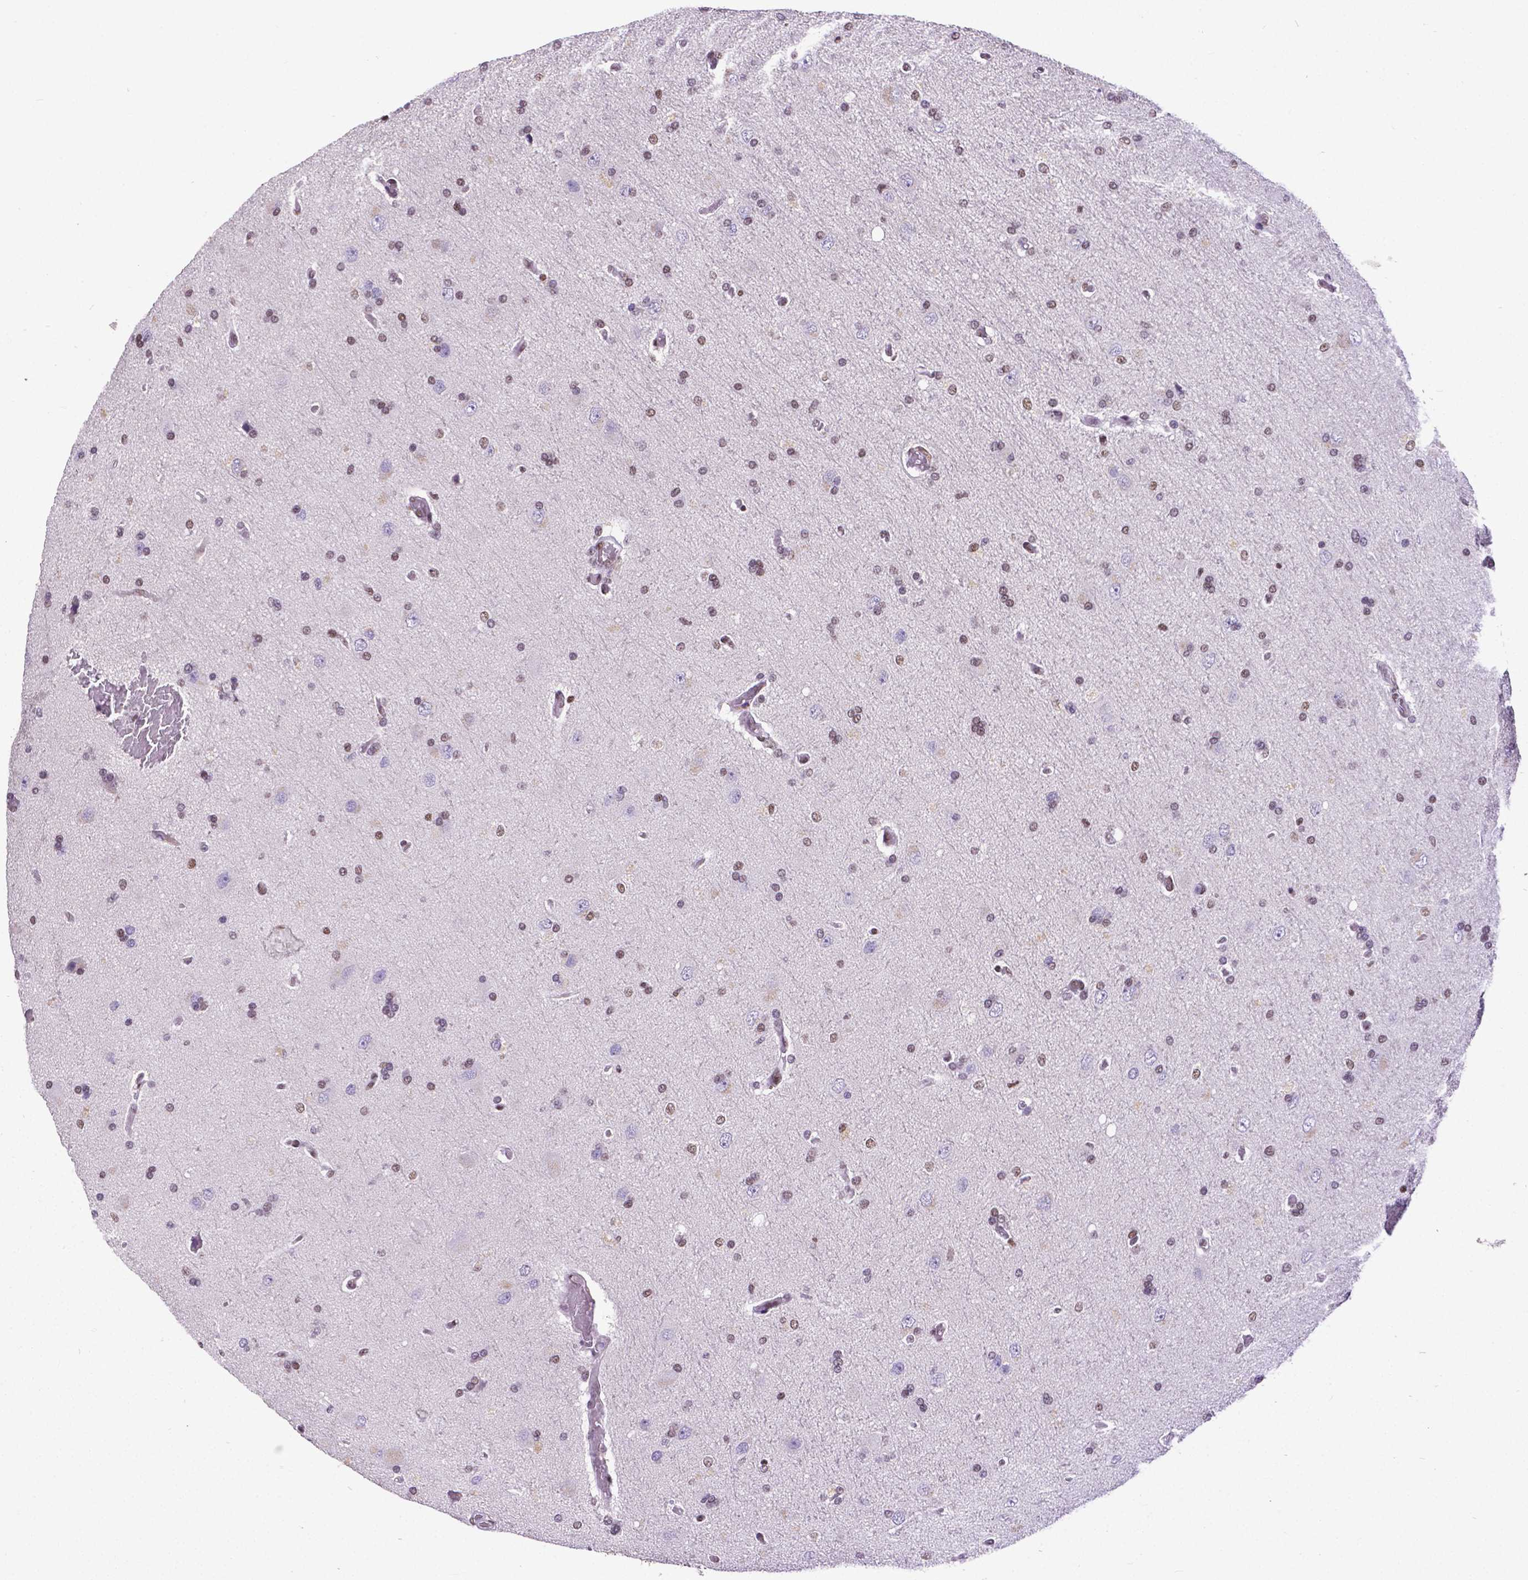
{"staining": {"intensity": "moderate", "quantity": "25%-75%", "location": "nuclear"}, "tissue": "glioma", "cell_type": "Tumor cells", "image_type": "cancer", "snomed": [{"axis": "morphology", "description": "Glioma, malignant, High grade"}, {"axis": "topography", "description": "Cerebral cortex"}], "caption": "Tumor cells demonstrate medium levels of moderate nuclear staining in about 25%-75% of cells in high-grade glioma (malignant).", "gene": "REST", "patient": {"sex": "male", "age": 70}}